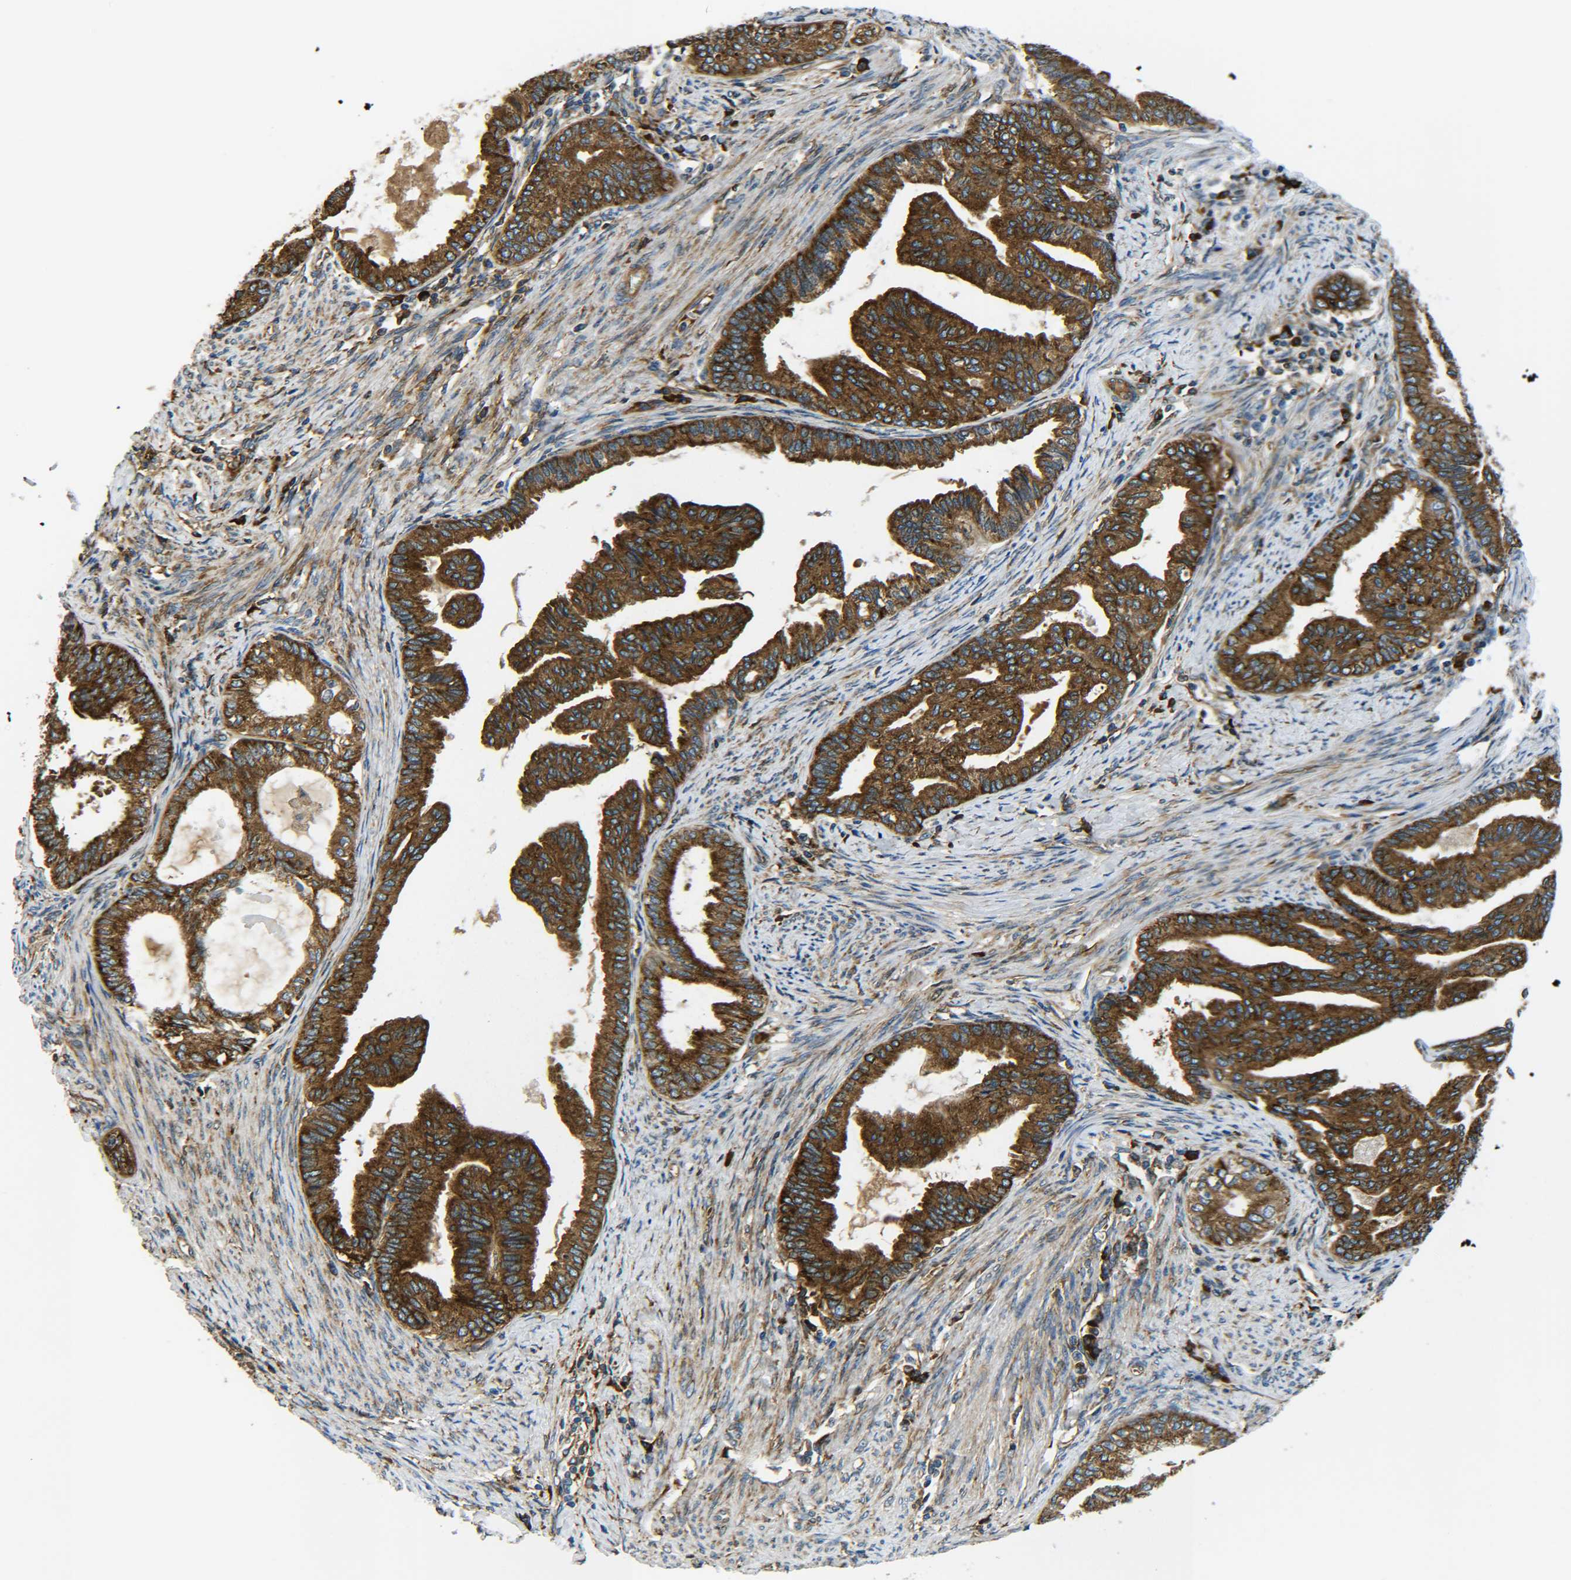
{"staining": {"intensity": "strong", "quantity": ">75%", "location": "cytoplasmic/membranous"}, "tissue": "endometrial cancer", "cell_type": "Tumor cells", "image_type": "cancer", "snomed": [{"axis": "morphology", "description": "Adenocarcinoma, NOS"}, {"axis": "topography", "description": "Endometrium"}], "caption": "The immunohistochemical stain labels strong cytoplasmic/membranous expression in tumor cells of endometrial cancer tissue.", "gene": "PREB", "patient": {"sex": "female", "age": 86}}